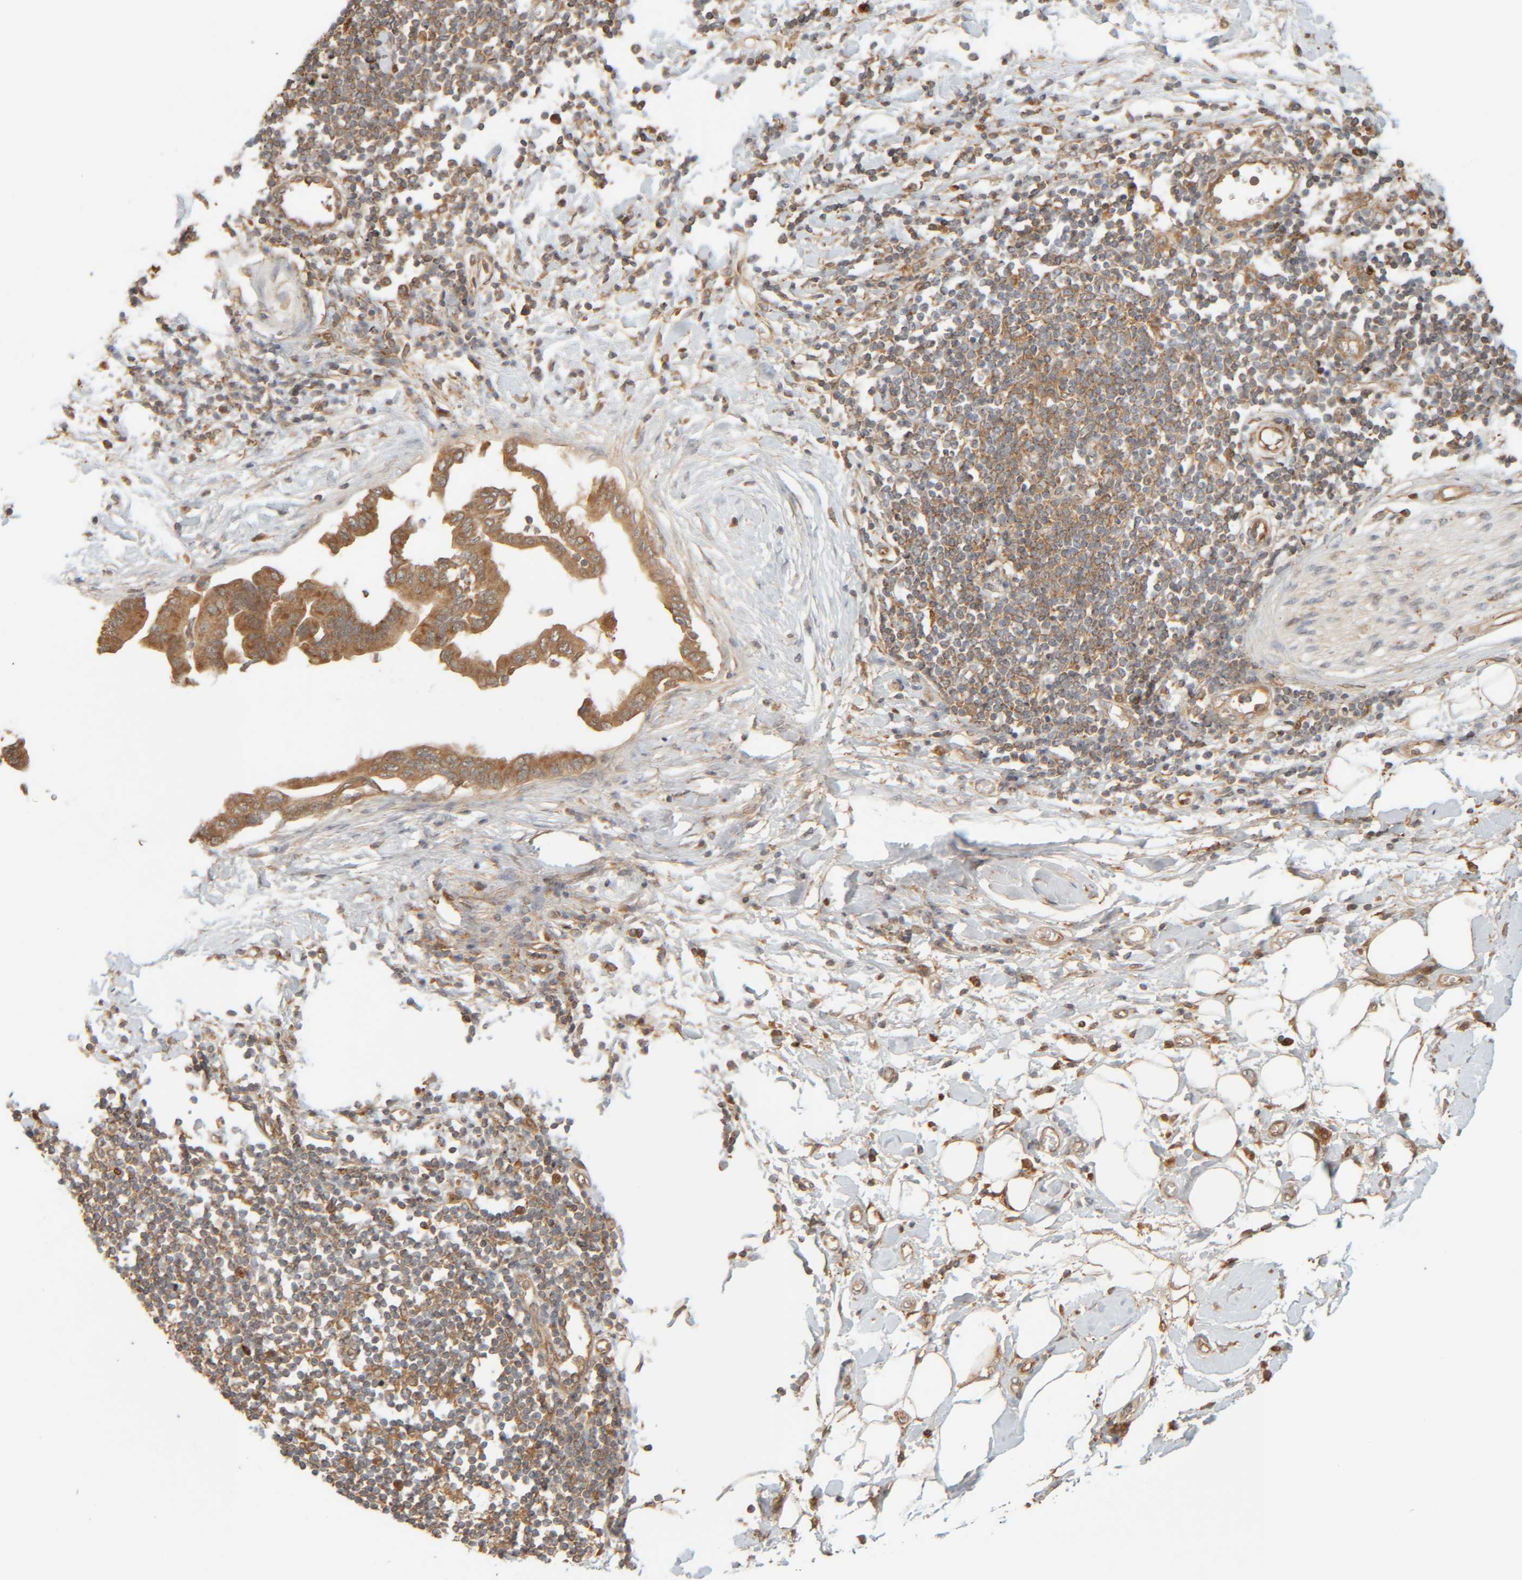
{"staining": {"intensity": "moderate", "quantity": ">75%", "location": "cytoplasmic/membranous"}, "tissue": "pancreatic cancer", "cell_type": "Tumor cells", "image_type": "cancer", "snomed": [{"axis": "morphology", "description": "Normal tissue, NOS"}, {"axis": "morphology", "description": "Adenocarcinoma, NOS"}, {"axis": "topography", "description": "Pancreas"}, {"axis": "topography", "description": "Duodenum"}], "caption": "The histopathology image shows a brown stain indicating the presence of a protein in the cytoplasmic/membranous of tumor cells in pancreatic cancer (adenocarcinoma).", "gene": "TMEM192", "patient": {"sex": "female", "age": 60}}